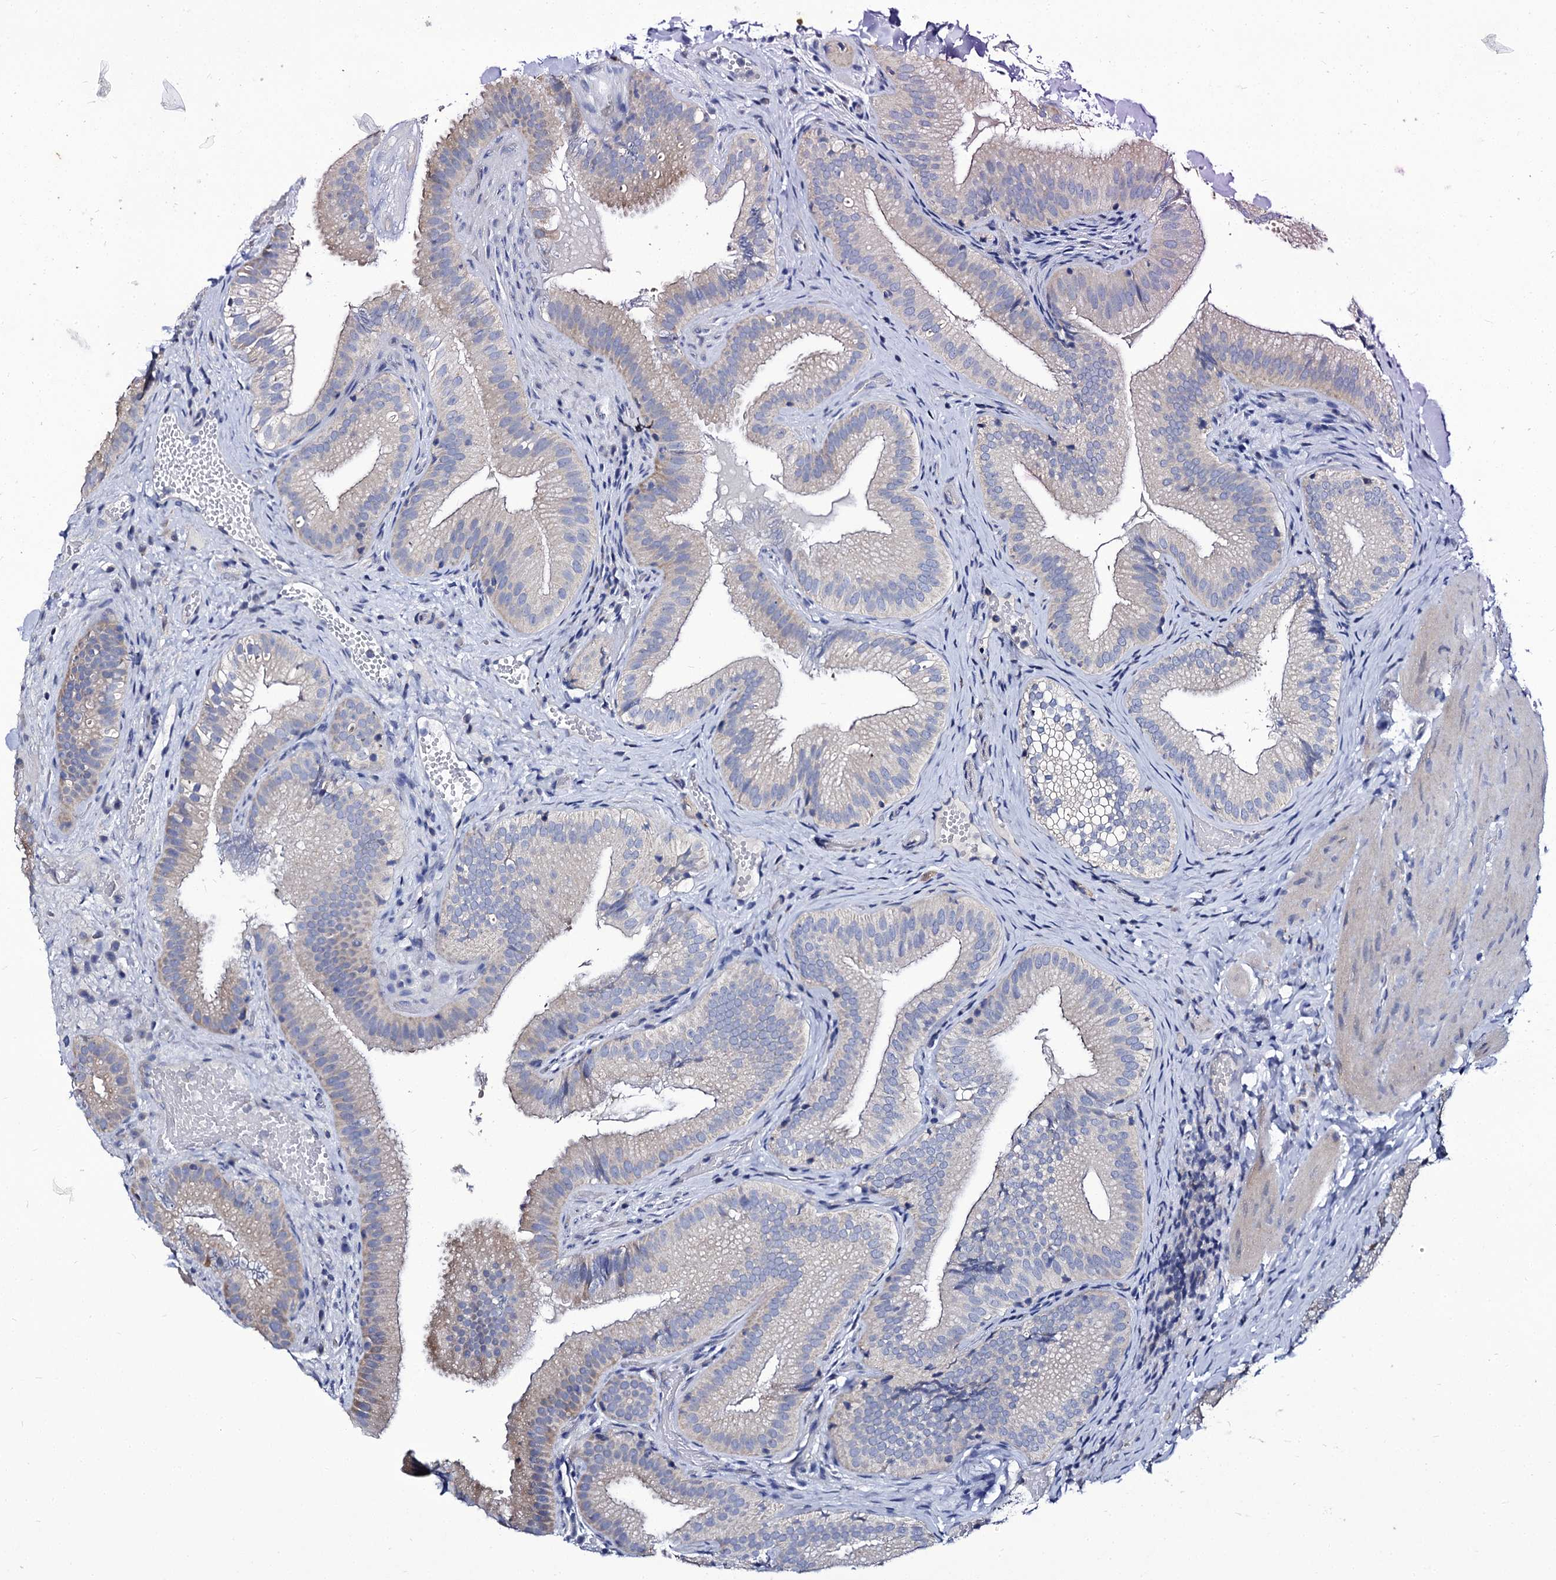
{"staining": {"intensity": "negative", "quantity": "none", "location": "none"}, "tissue": "gallbladder", "cell_type": "Glandular cells", "image_type": "normal", "snomed": [{"axis": "morphology", "description": "Normal tissue, NOS"}, {"axis": "topography", "description": "Gallbladder"}], "caption": "Immunohistochemical staining of benign human gallbladder demonstrates no significant positivity in glandular cells. (DAB immunohistochemistry (IHC) with hematoxylin counter stain).", "gene": "PANX2", "patient": {"sex": "female", "age": 30}}